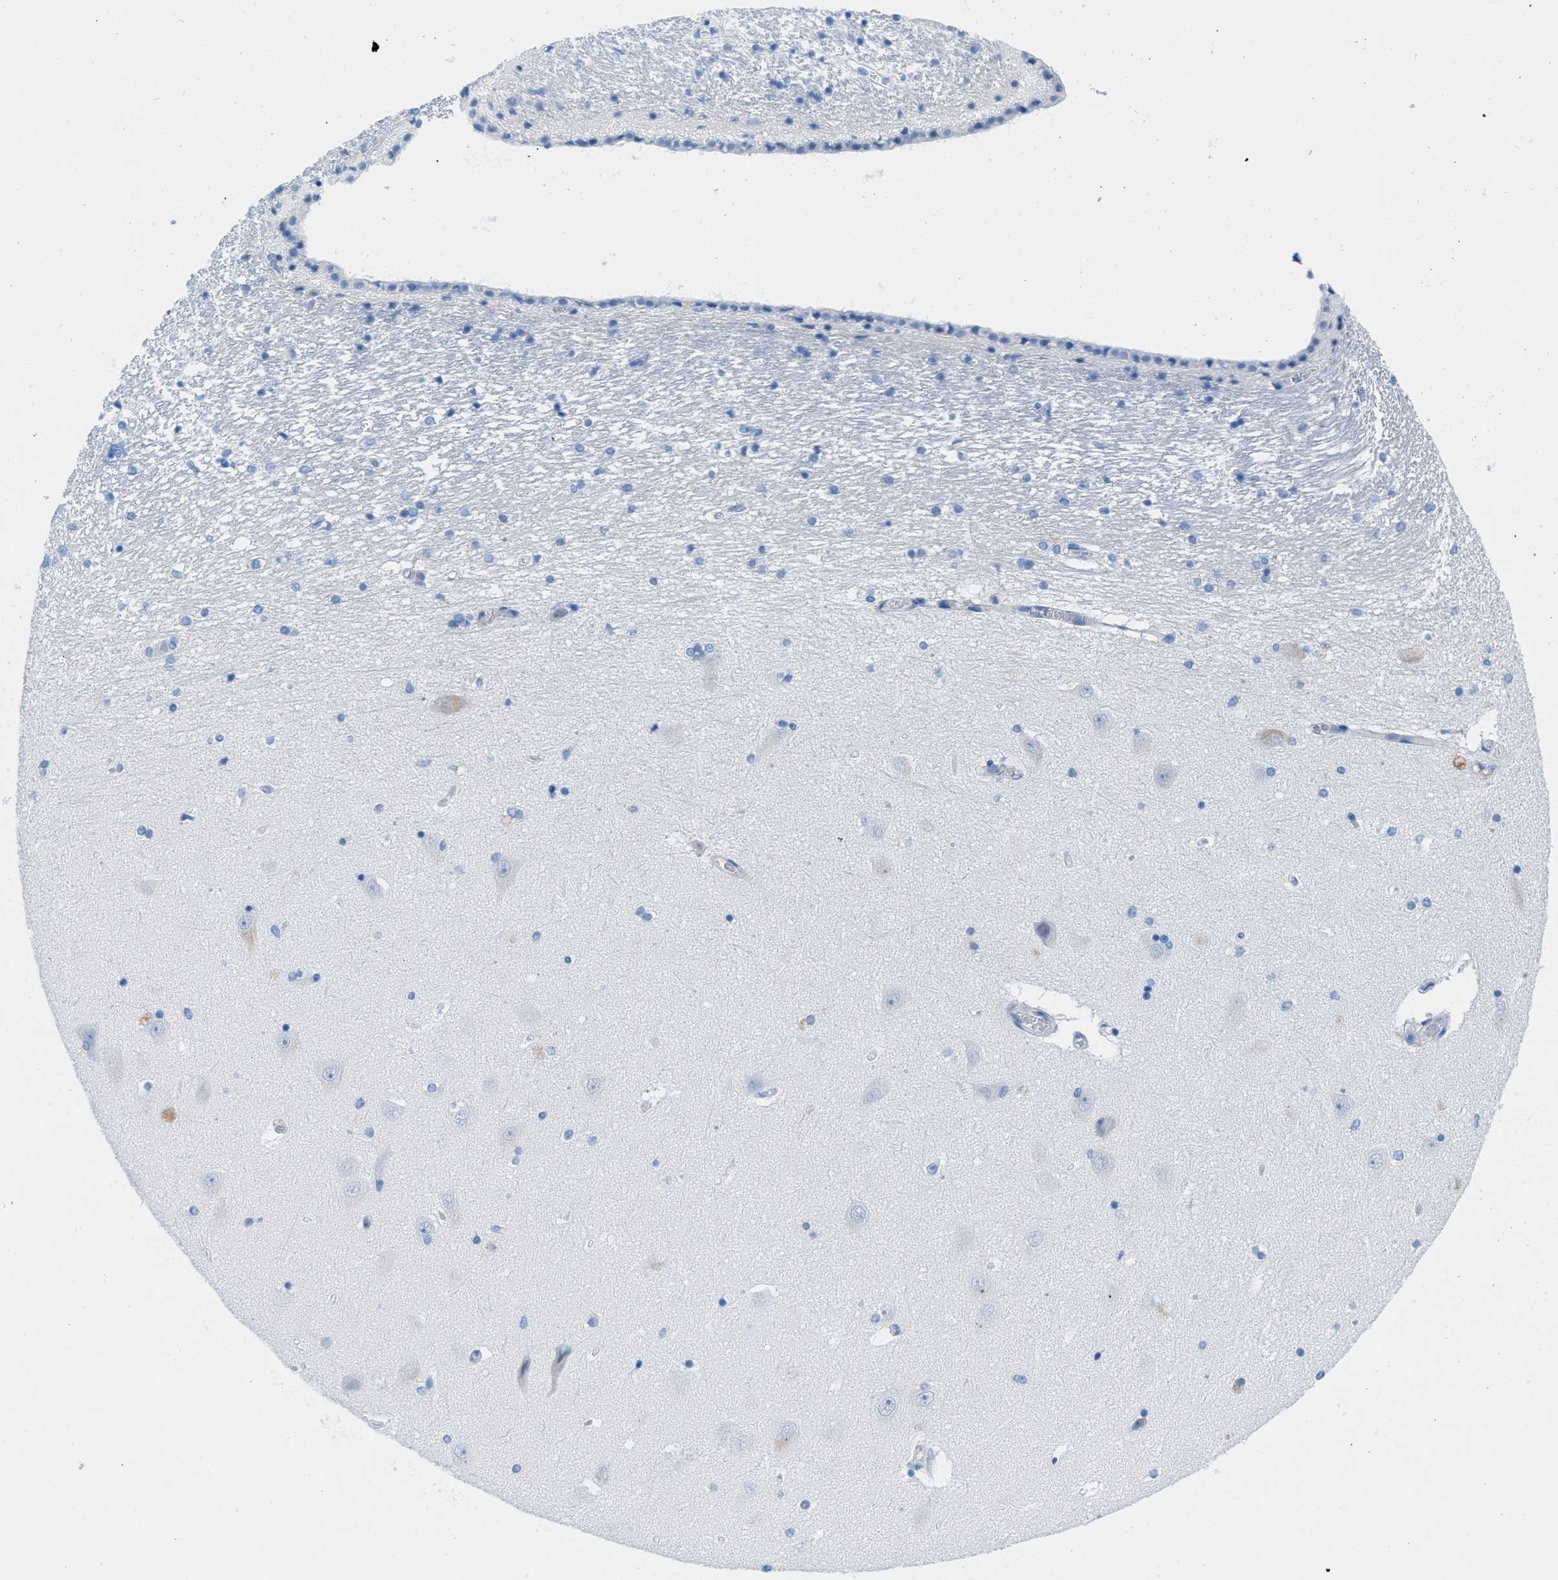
{"staining": {"intensity": "negative", "quantity": "none", "location": "none"}, "tissue": "hippocampus", "cell_type": "Glial cells", "image_type": "normal", "snomed": [{"axis": "morphology", "description": "Normal tissue, NOS"}, {"axis": "topography", "description": "Hippocampus"}], "caption": "Photomicrograph shows no significant protein positivity in glial cells of normal hippocampus.", "gene": "TCL1A", "patient": {"sex": "female", "age": 54}}